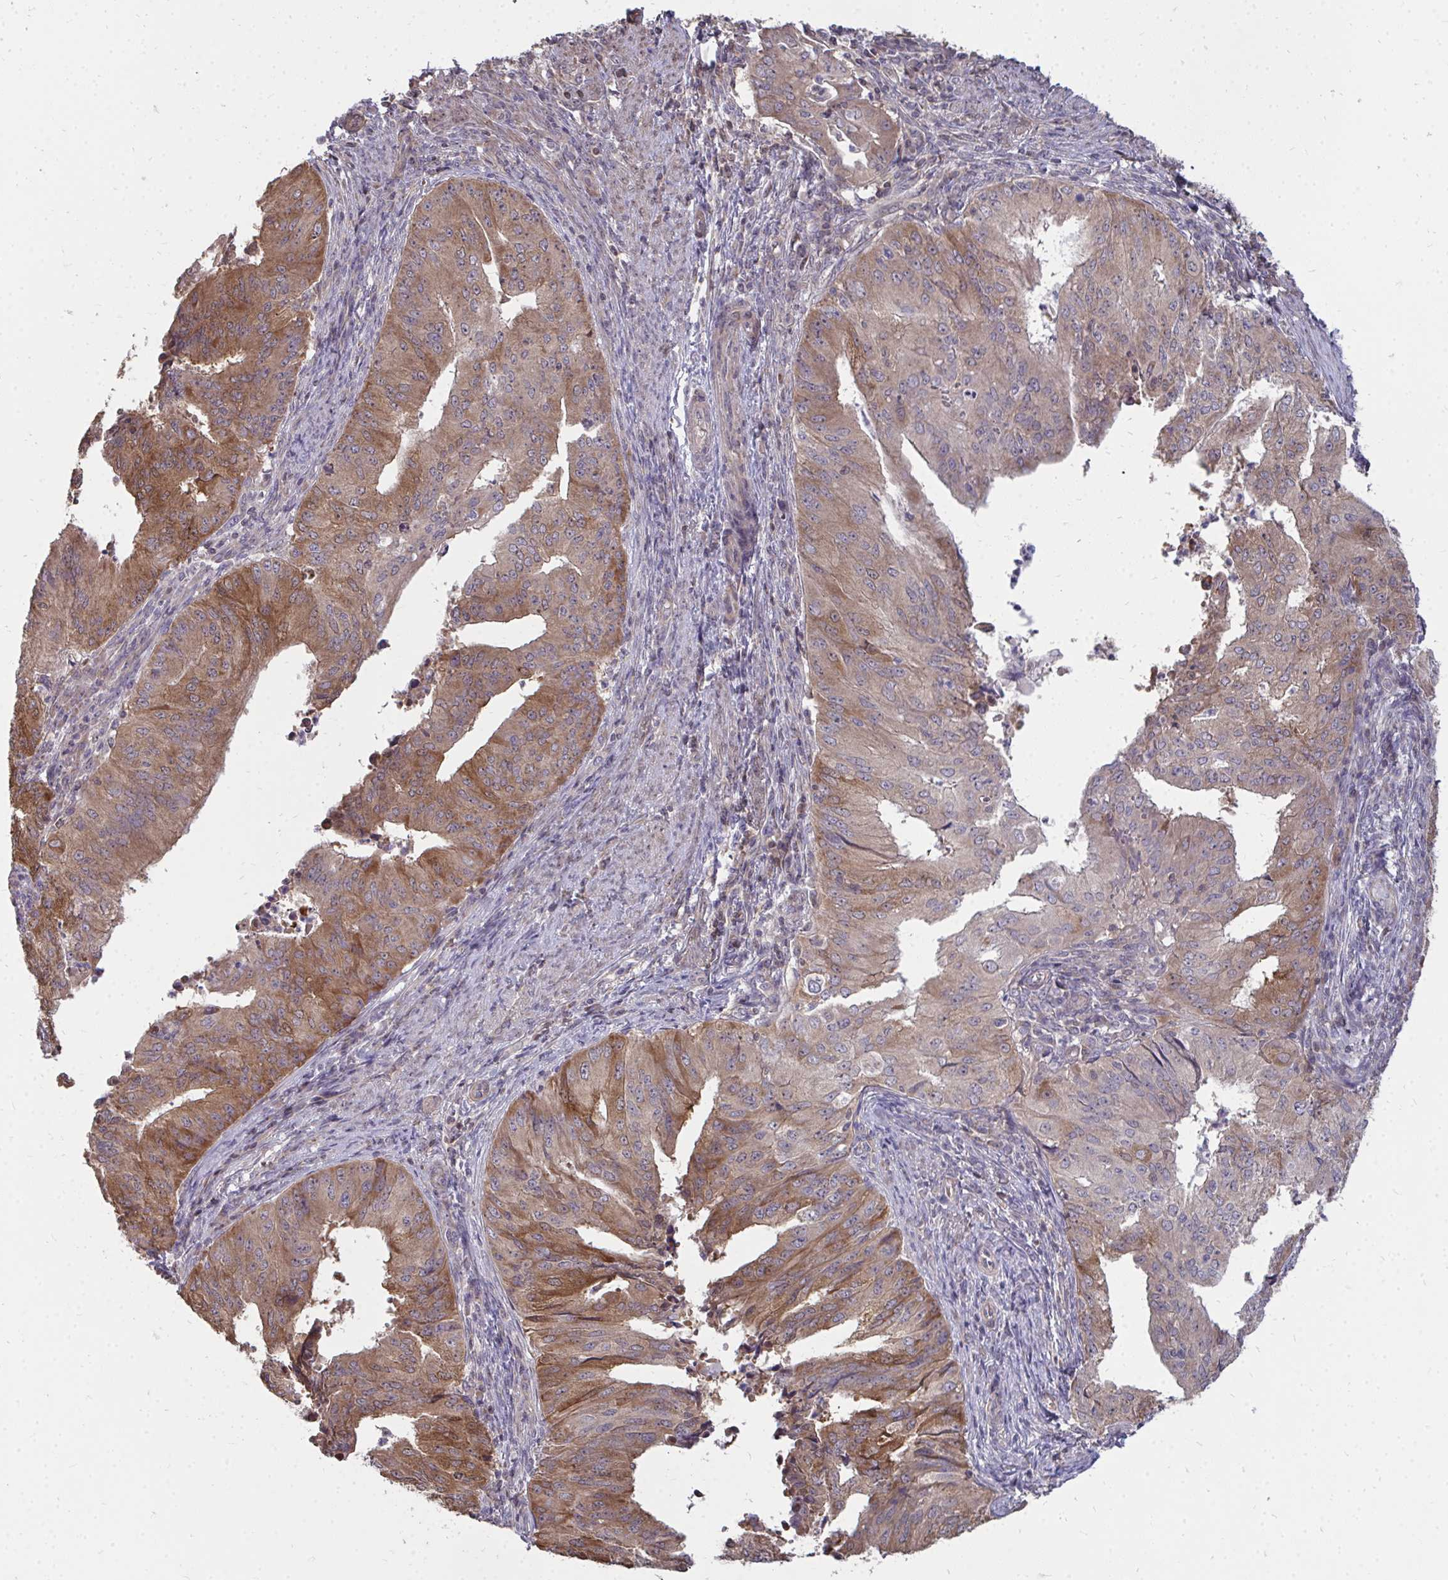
{"staining": {"intensity": "moderate", "quantity": ">75%", "location": "cytoplasmic/membranous"}, "tissue": "endometrial cancer", "cell_type": "Tumor cells", "image_type": "cancer", "snomed": [{"axis": "morphology", "description": "Adenocarcinoma, NOS"}, {"axis": "topography", "description": "Endometrium"}], "caption": "DAB (3,3'-diaminobenzidine) immunohistochemical staining of human endometrial cancer (adenocarcinoma) displays moderate cytoplasmic/membranous protein staining in approximately >75% of tumor cells.", "gene": "DNAJA2", "patient": {"sex": "female", "age": 50}}